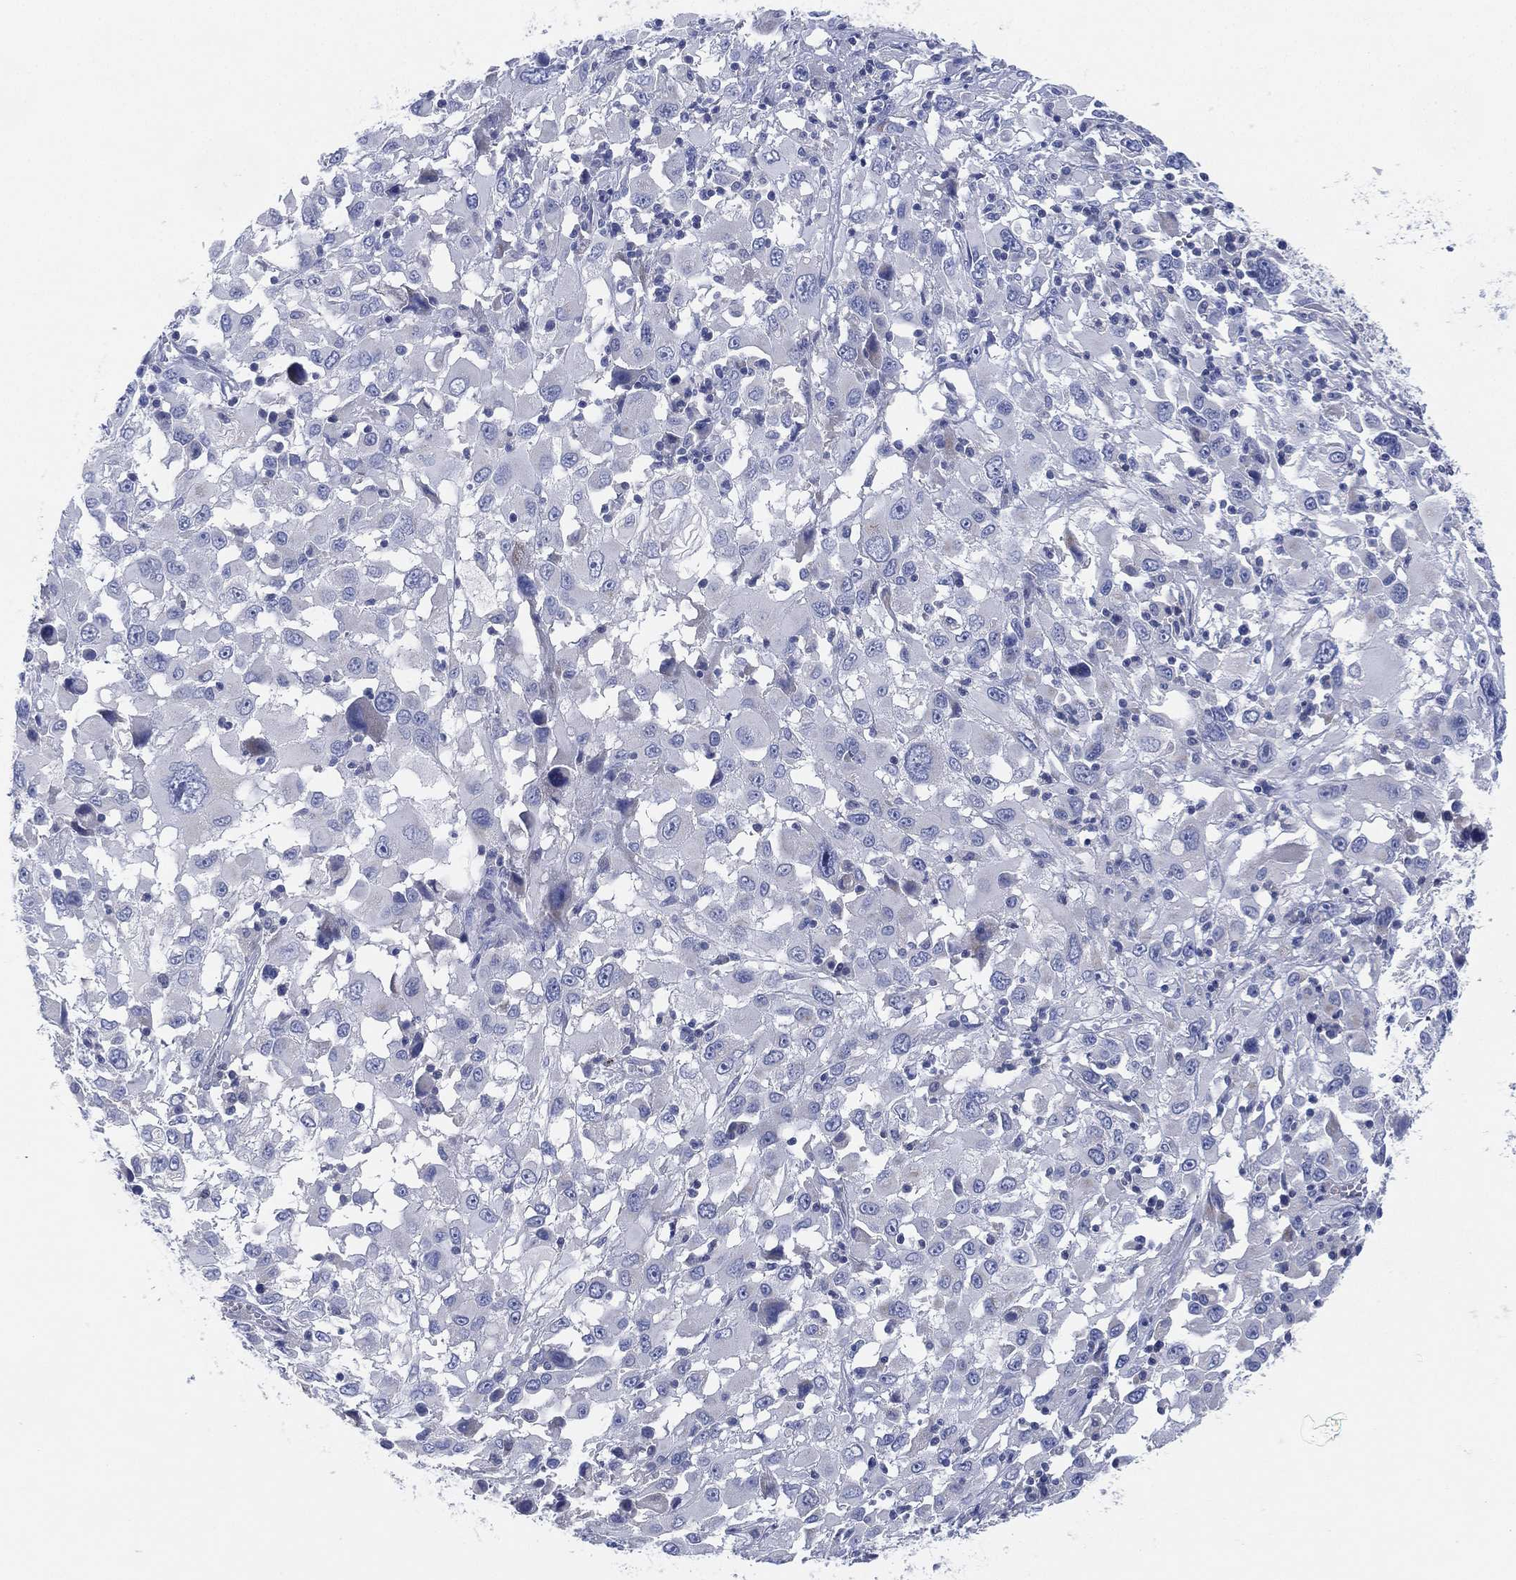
{"staining": {"intensity": "negative", "quantity": "none", "location": "none"}, "tissue": "melanoma", "cell_type": "Tumor cells", "image_type": "cancer", "snomed": [{"axis": "morphology", "description": "Malignant melanoma, Metastatic site"}, {"axis": "topography", "description": "Soft tissue"}], "caption": "This is a histopathology image of immunohistochemistry staining of malignant melanoma (metastatic site), which shows no staining in tumor cells.", "gene": "ADAD2", "patient": {"sex": "male", "age": 50}}